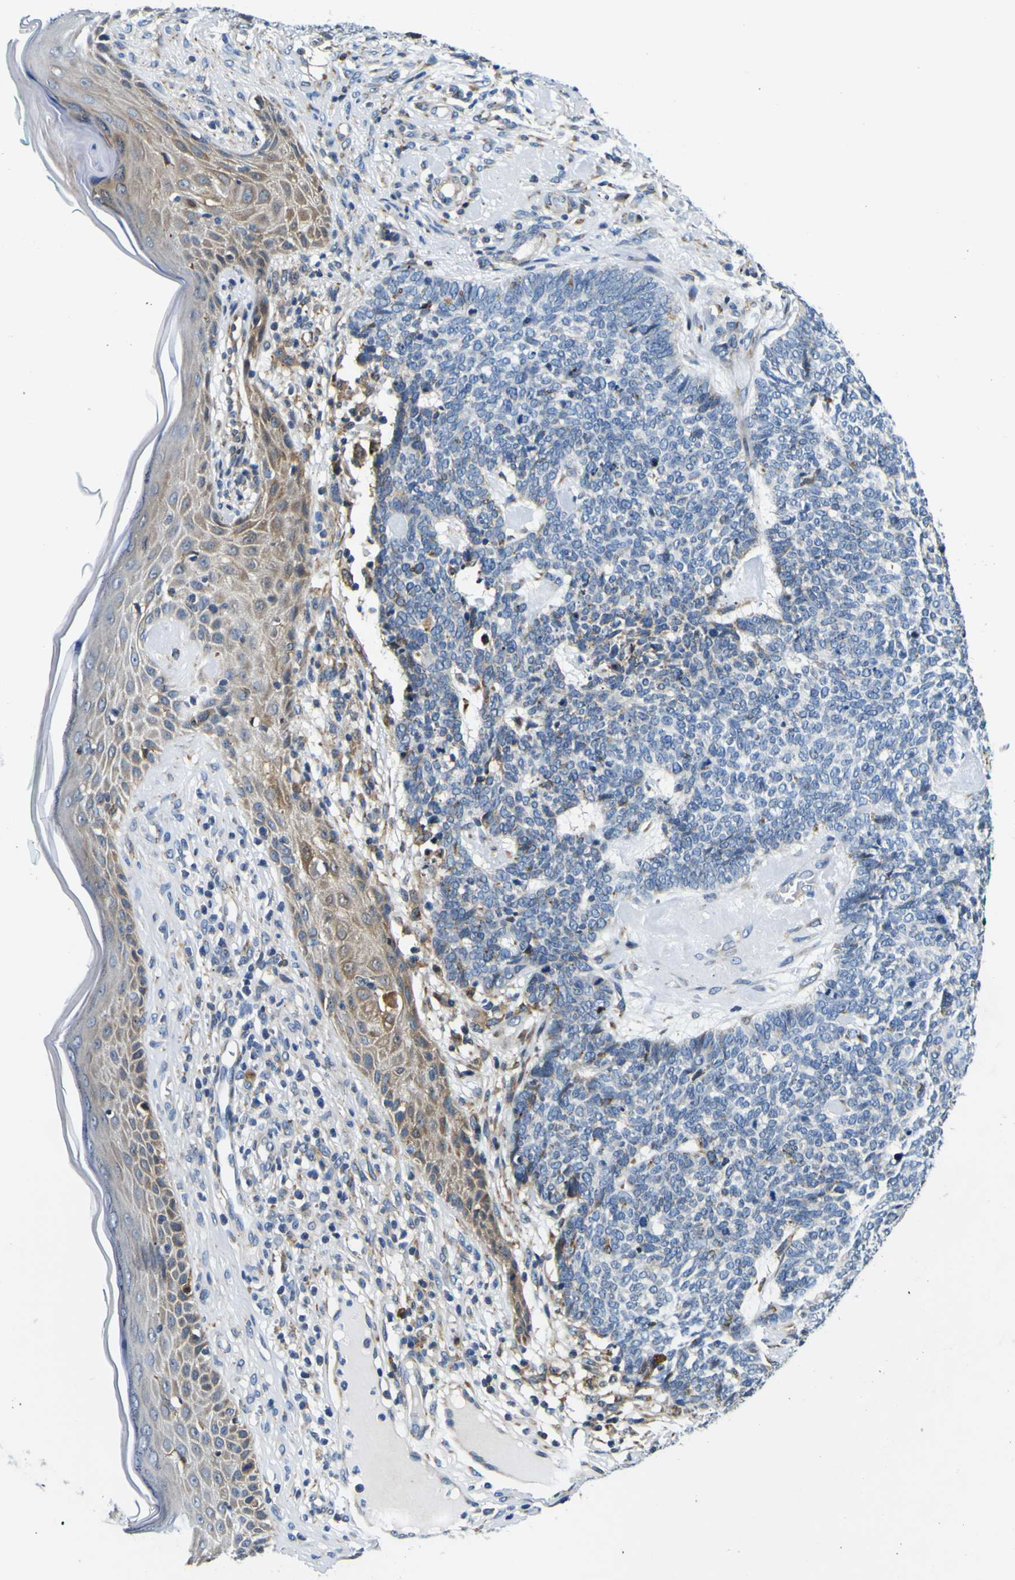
{"staining": {"intensity": "negative", "quantity": "none", "location": "none"}, "tissue": "skin cancer", "cell_type": "Tumor cells", "image_type": "cancer", "snomed": [{"axis": "morphology", "description": "Basal cell carcinoma"}, {"axis": "topography", "description": "Skin"}], "caption": "DAB immunohistochemical staining of skin cancer (basal cell carcinoma) reveals no significant expression in tumor cells.", "gene": "NLRP3", "patient": {"sex": "female", "age": 84}}